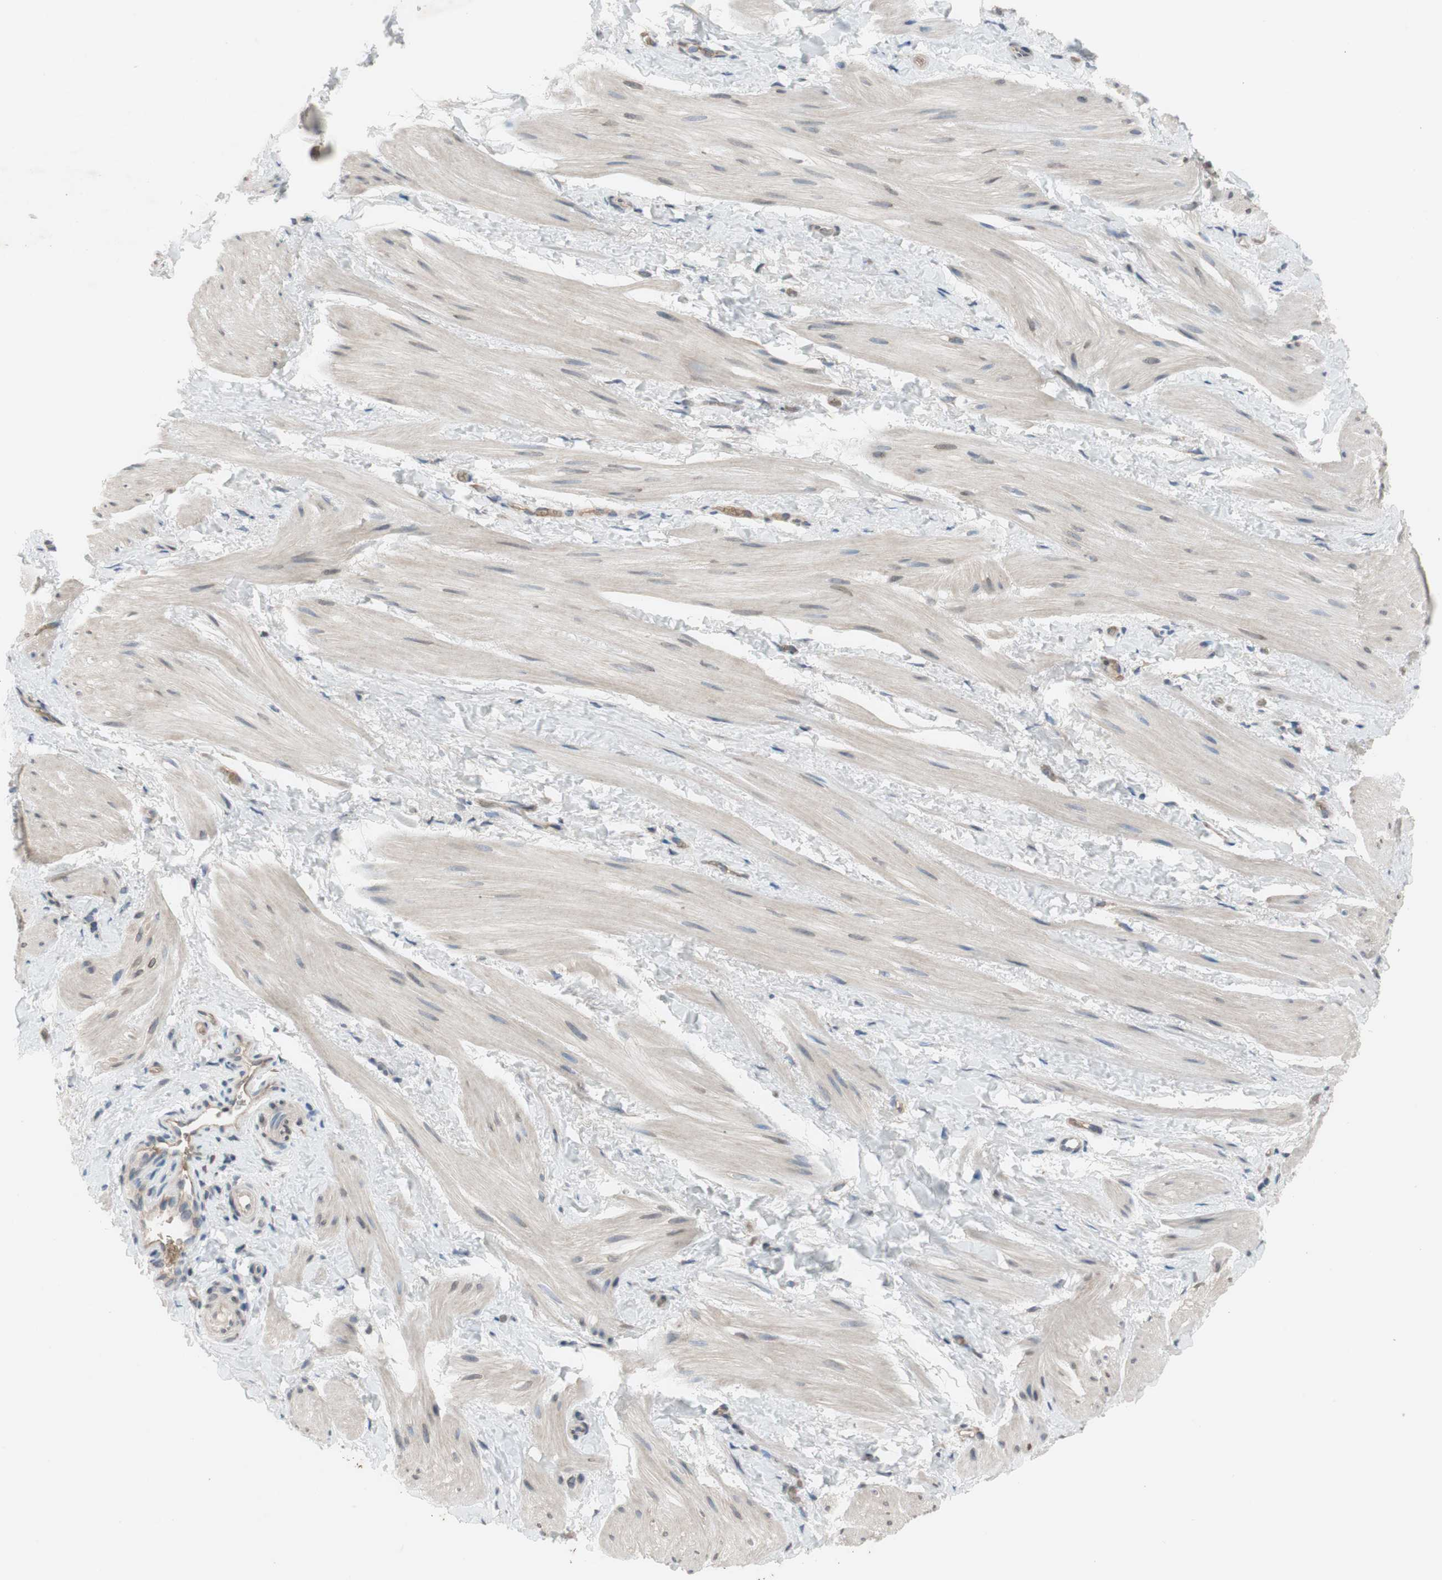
{"staining": {"intensity": "negative", "quantity": "none", "location": "none"}, "tissue": "smooth muscle", "cell_type": "Smooth muscle cells", "image_type": "normal", "snomed": [{"axis": "morphology", "description": "Normal tissue, NOS"}, {"axis": "topography", "description": "Smooth muscle"}], "caption": "This is a histopathology image of immunohistochemistry (IHC) staining of normal smooth muscle, which shows no staining in smooth muscle cells. (Stains: DAB (3,3'-diaminobenzidine) IHC with hematoxylin counter stain, Microscopy: brightfield microscopy at high magnification).", "gene": "ADD2", "patient": {"sex": "male", "age": 16}}